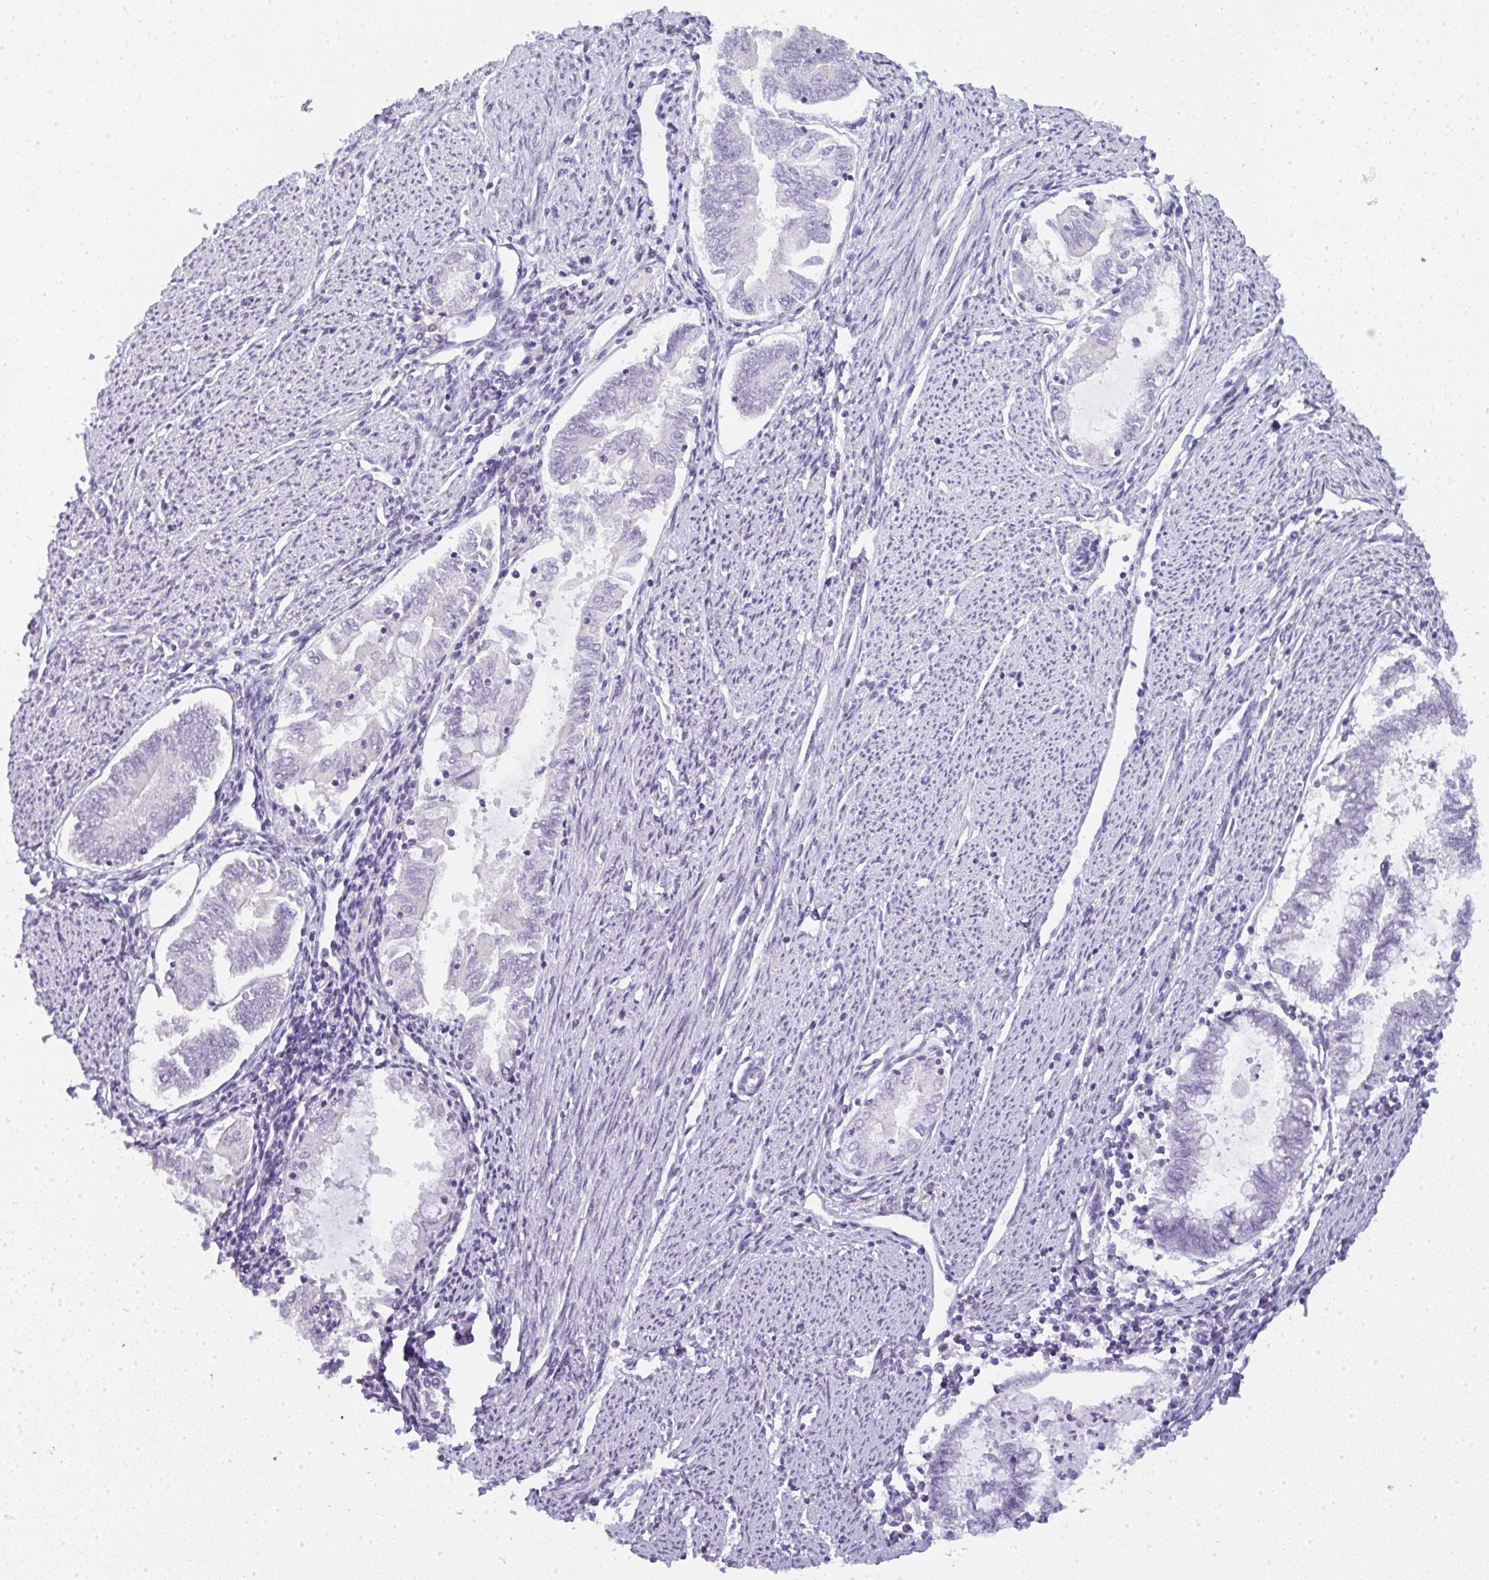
{"staining": {"intensity": "negative", "quantity": "none", "location": "none"}, "tissue": "endometrial cancer", "cell_type": "Tumor cells", "image_type": "cancer", "snomed": [{"axis": "morphology", "description": "Adenocarcinoma, NOS"}, {"axis": "topography", "description": "Endometrium"}], "caption": "Immunohistochemistry (IHC) image of human endometrial cancer (adenocarcinoma) stained for a protein (brown), which shows no staining in tumor cells.", "gene": "LPAR4", "patient": {"sex": "female", "age": 79}}